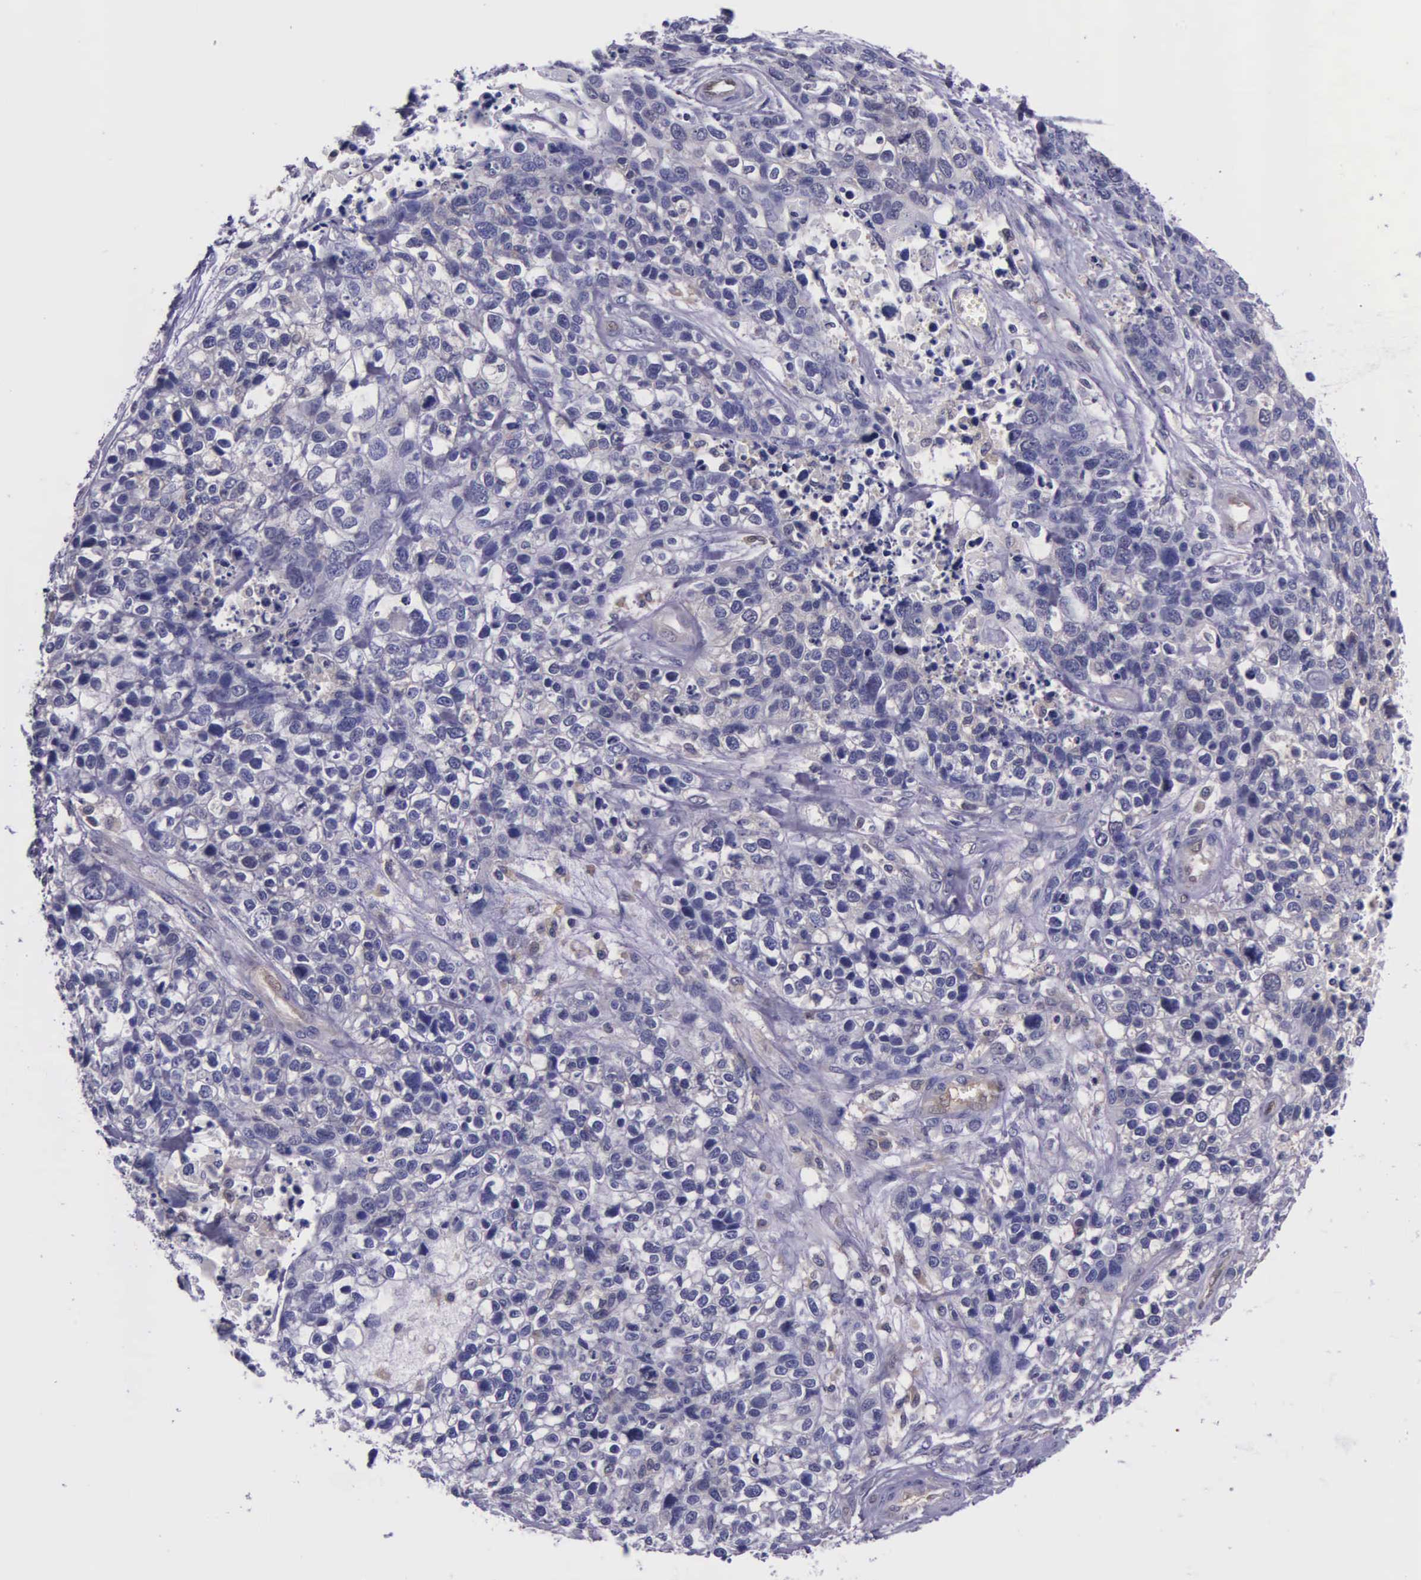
{"staining": {"intensity": "negative", "quantity": "none", "location": "none"}, "tissue": "lung cancer", "cell_type": "Tumor cells", "image_type": "cancer", "snomed": [{"axis": "morphology", "description": "Squamous cell carcinoma, NOS"}, {"axis": "topography", "description": "Lymph node"}, {"axis": "topography", "description": "Lung"}], "caption": "High power microscopy image of an immunohistochemistry (IHC) image of lung squamous cell carcinoma, revealing no significant positivity in tumor cells. The staining is performed using DAB (3,3'-diaminobenzidine) brown chromogen with nuclei counter-stained in using hematoxylin.", "gene": "GMPR2", "patient": {"sex": "male", "age": 74}}